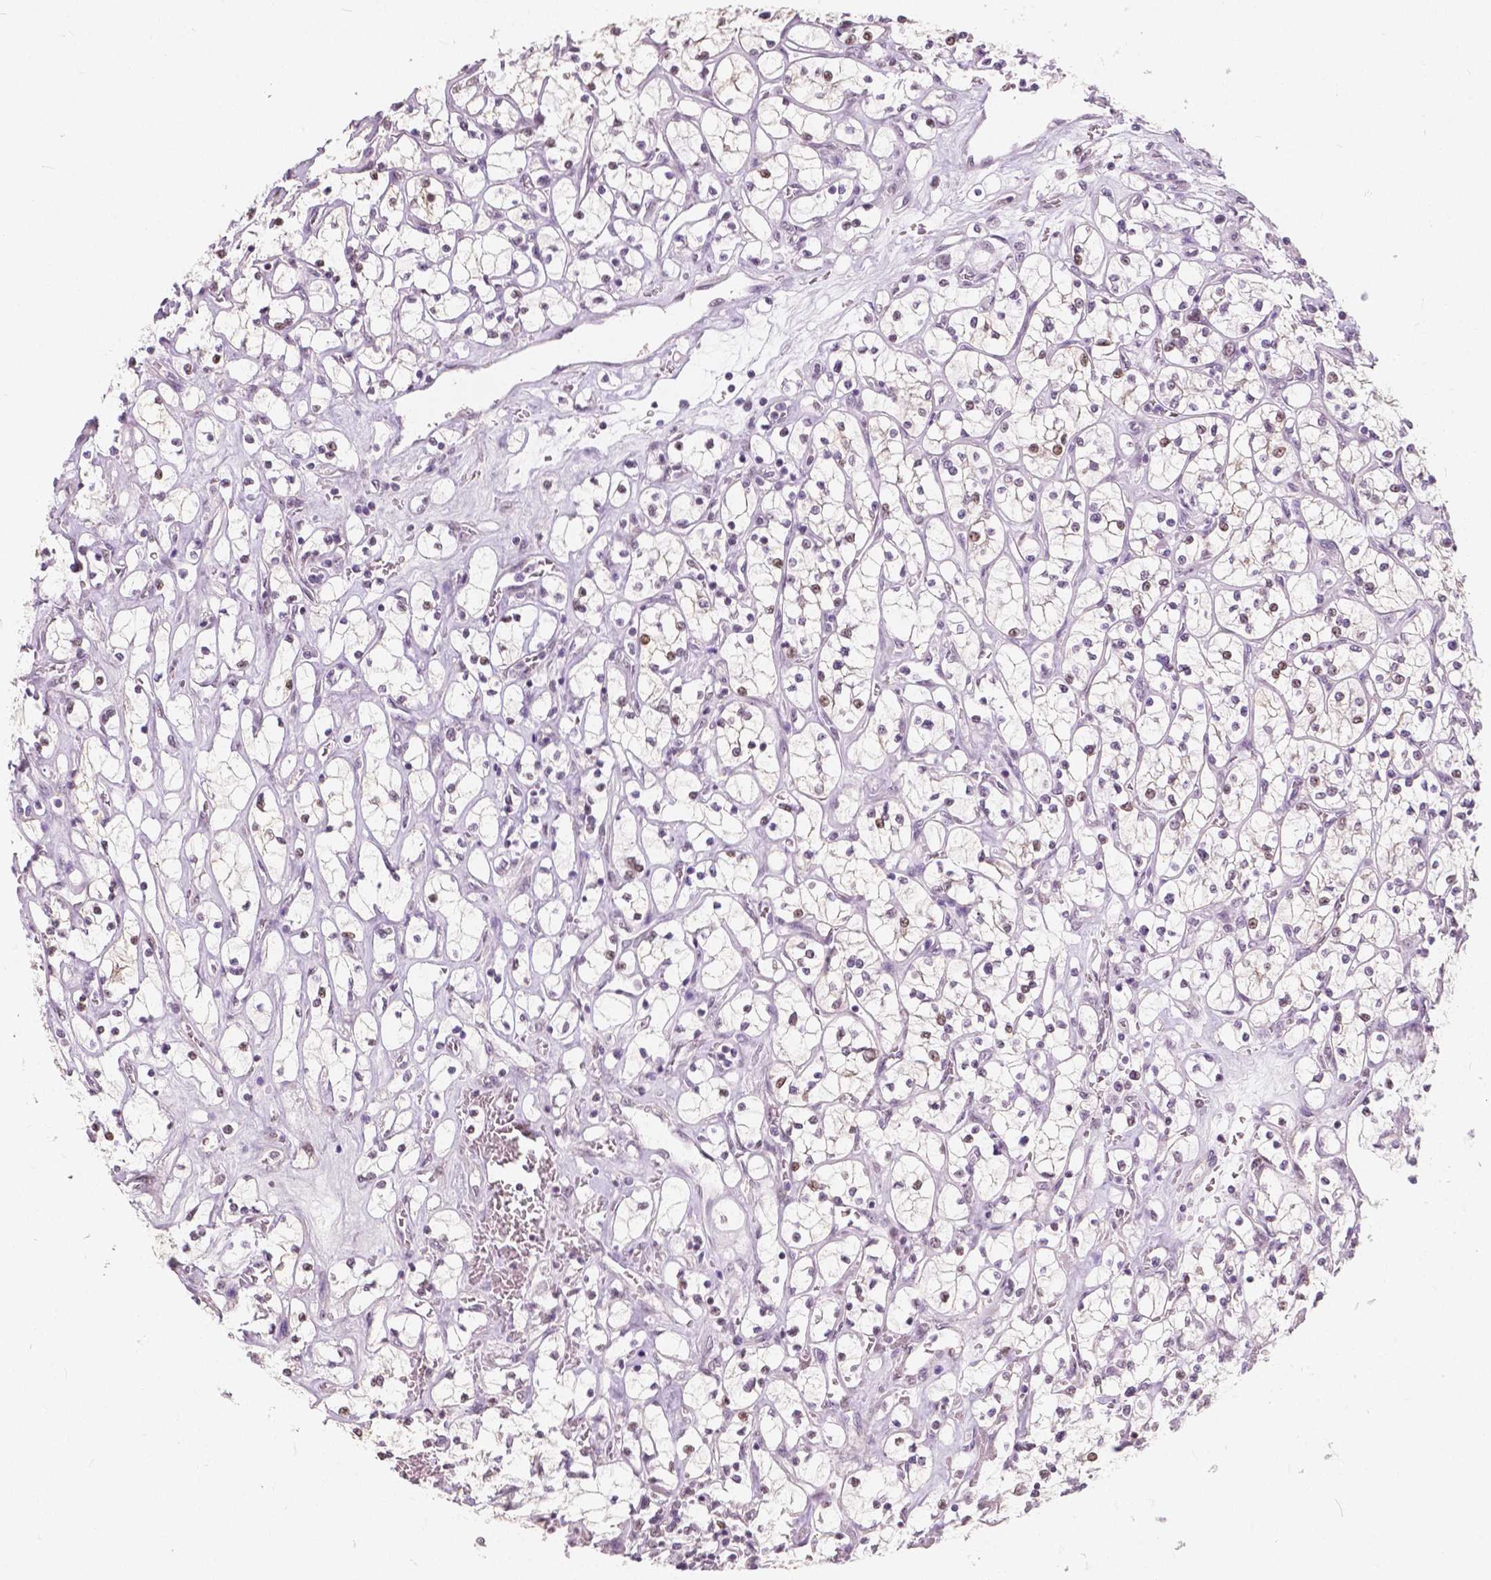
{"staining": {"intensity": "weak", "quantity": "<25%", "location": "nuclear"}, "tissue": "renal cancer", "cell_type": "Tumor cells", "image_type": "cancer", "snomed": [{"axis": "morphology", "description": "Adenocarcinoma, NOS"}, {"axis": "topography", "description": "Kidney"}], "caption": "Immunohistochemical staining of renal adenocarcinoma shows no significant positivity in tumor cells.", "gene": "NOLC1", "patient": {"sex": "female", "age": 64}}